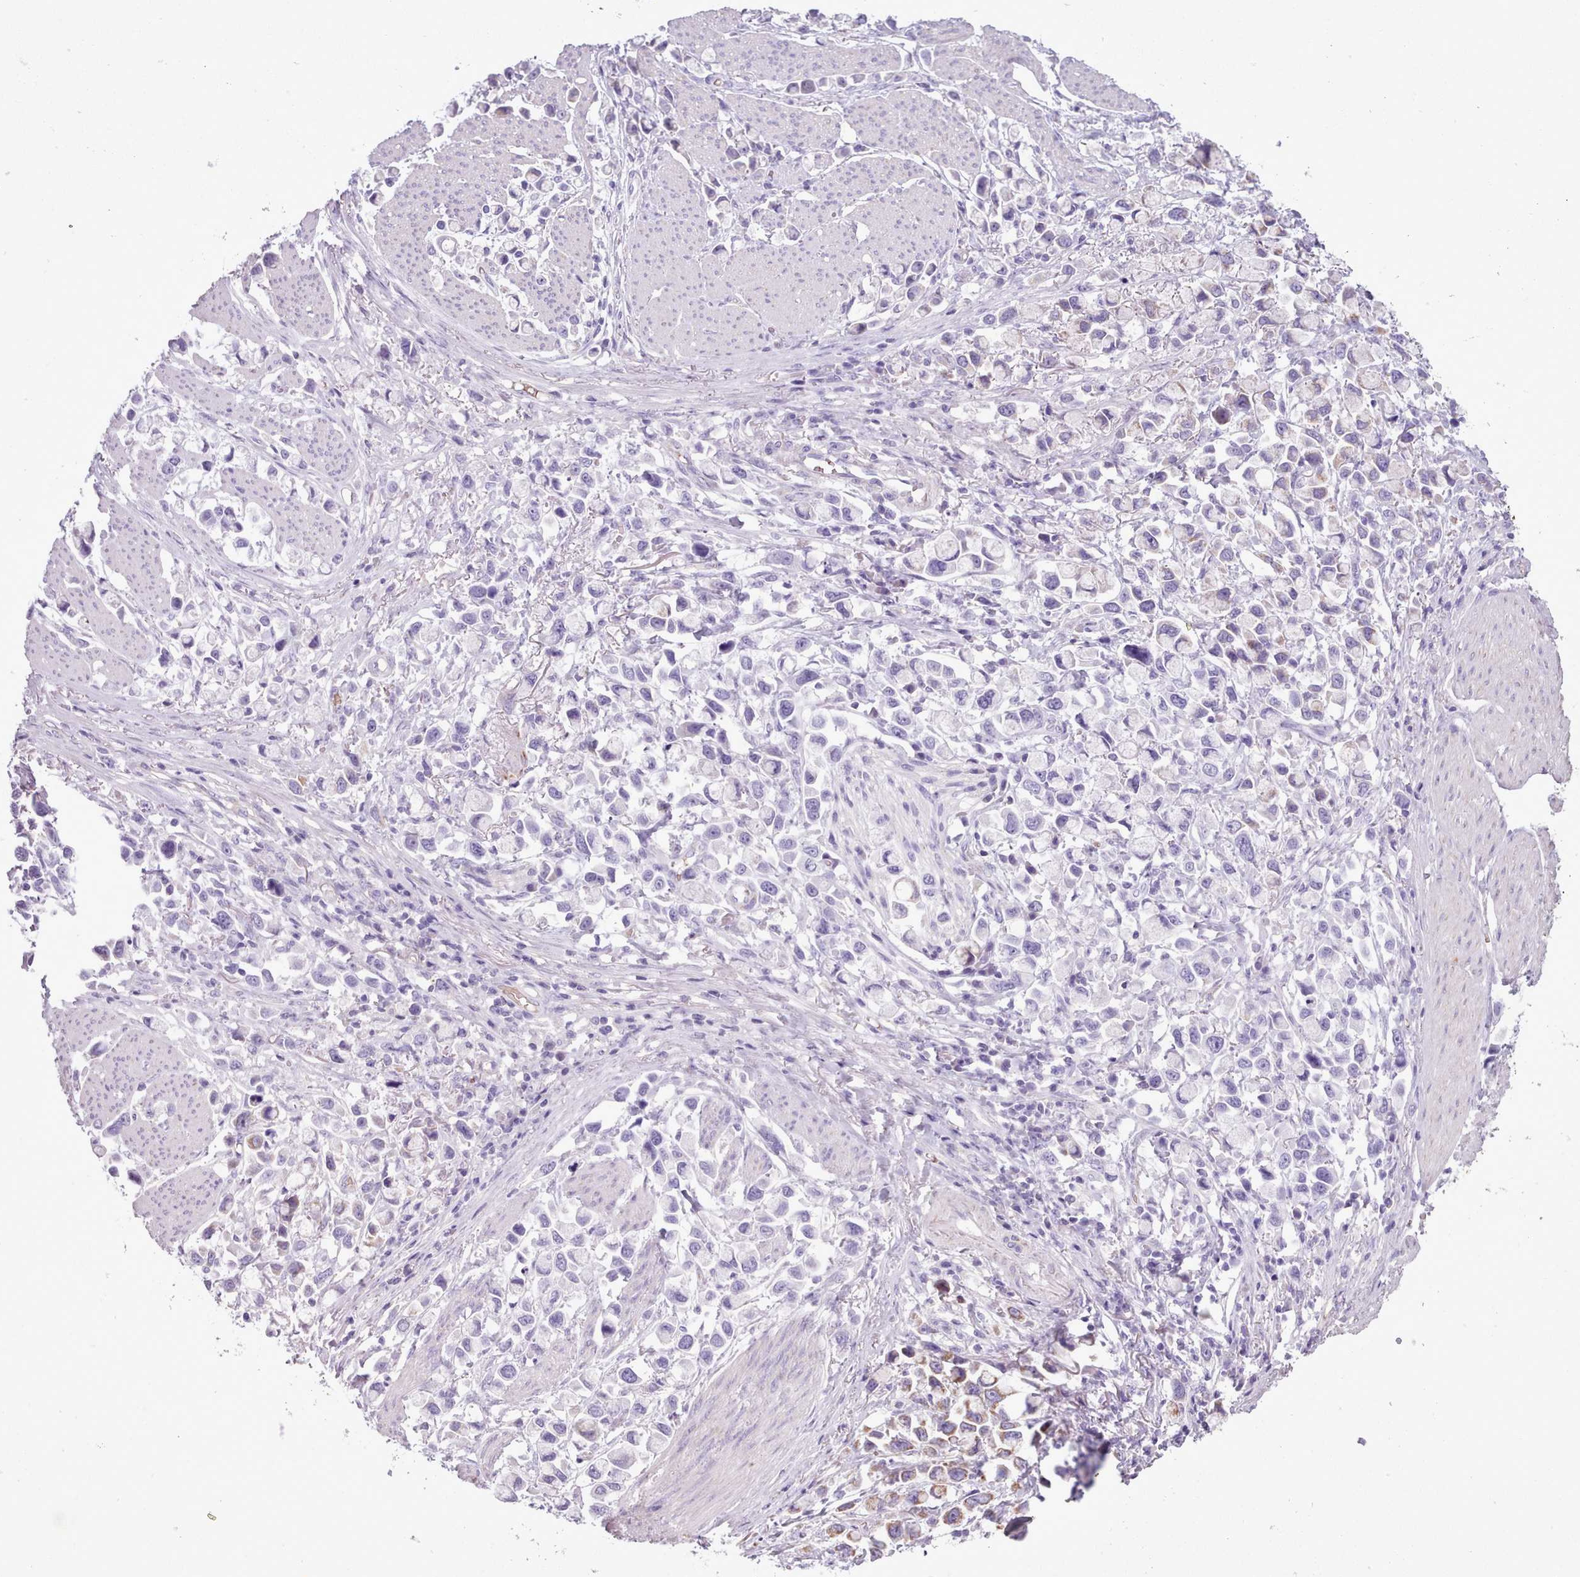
{"staining": {"intensity": "negative", "quantity": "none", "location": "none"}, "tissue": "stomach cancer", "cell_type": "Tumor cells", "image_type": "cancer", "snomed": [{"axis": "morphology", "description": "Adenocarcinoma, NOS"}, {"axis": "topography", "description": "Stomach"}], "caption": "Immunohistochemistry (IHC) photomicrograph of human stomach cancer stained for a protein (brown), which shows no positivity in tumor cells.", "gene": "AK4", "patient": {"sex": "female", "age": 81}}